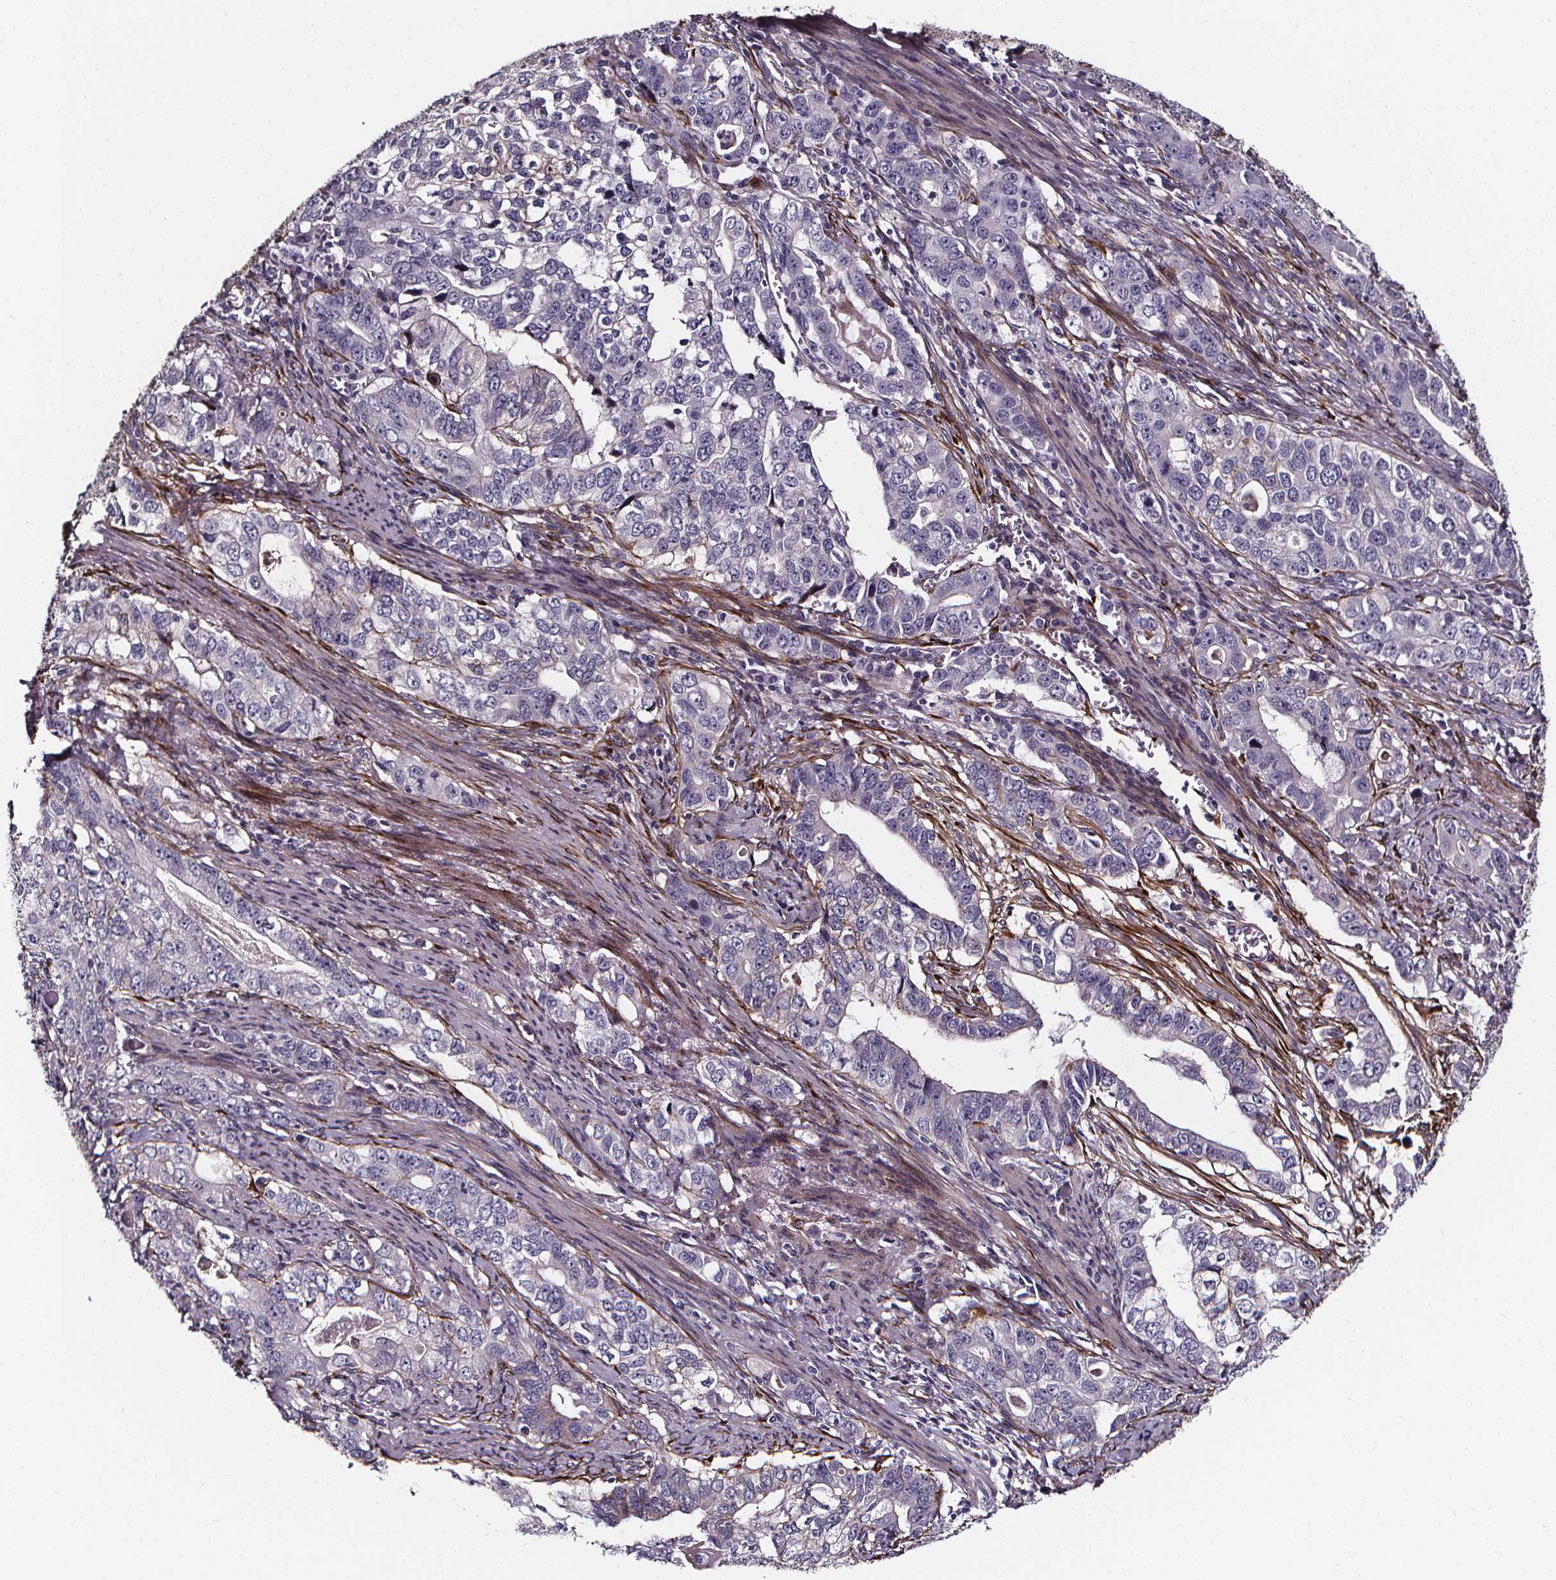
{"staining": {"intensity": "negative", "quantity": "none", "location": "none"}, "tissue": "stomach cancer", "cell_type": "Tumor cells", "image_type": "cancer", "snomed": [{"axis": "morphology", "description": "Adenocarcinoma, NOS"}, {"axis": "topography", "description": "Stomach, lower"}], "caption": "Image shows no significant protein positivity in tumor cells of stomach cancer.", "gene": "AEBP1", "patient": {"sex": "female", "age": 72}}